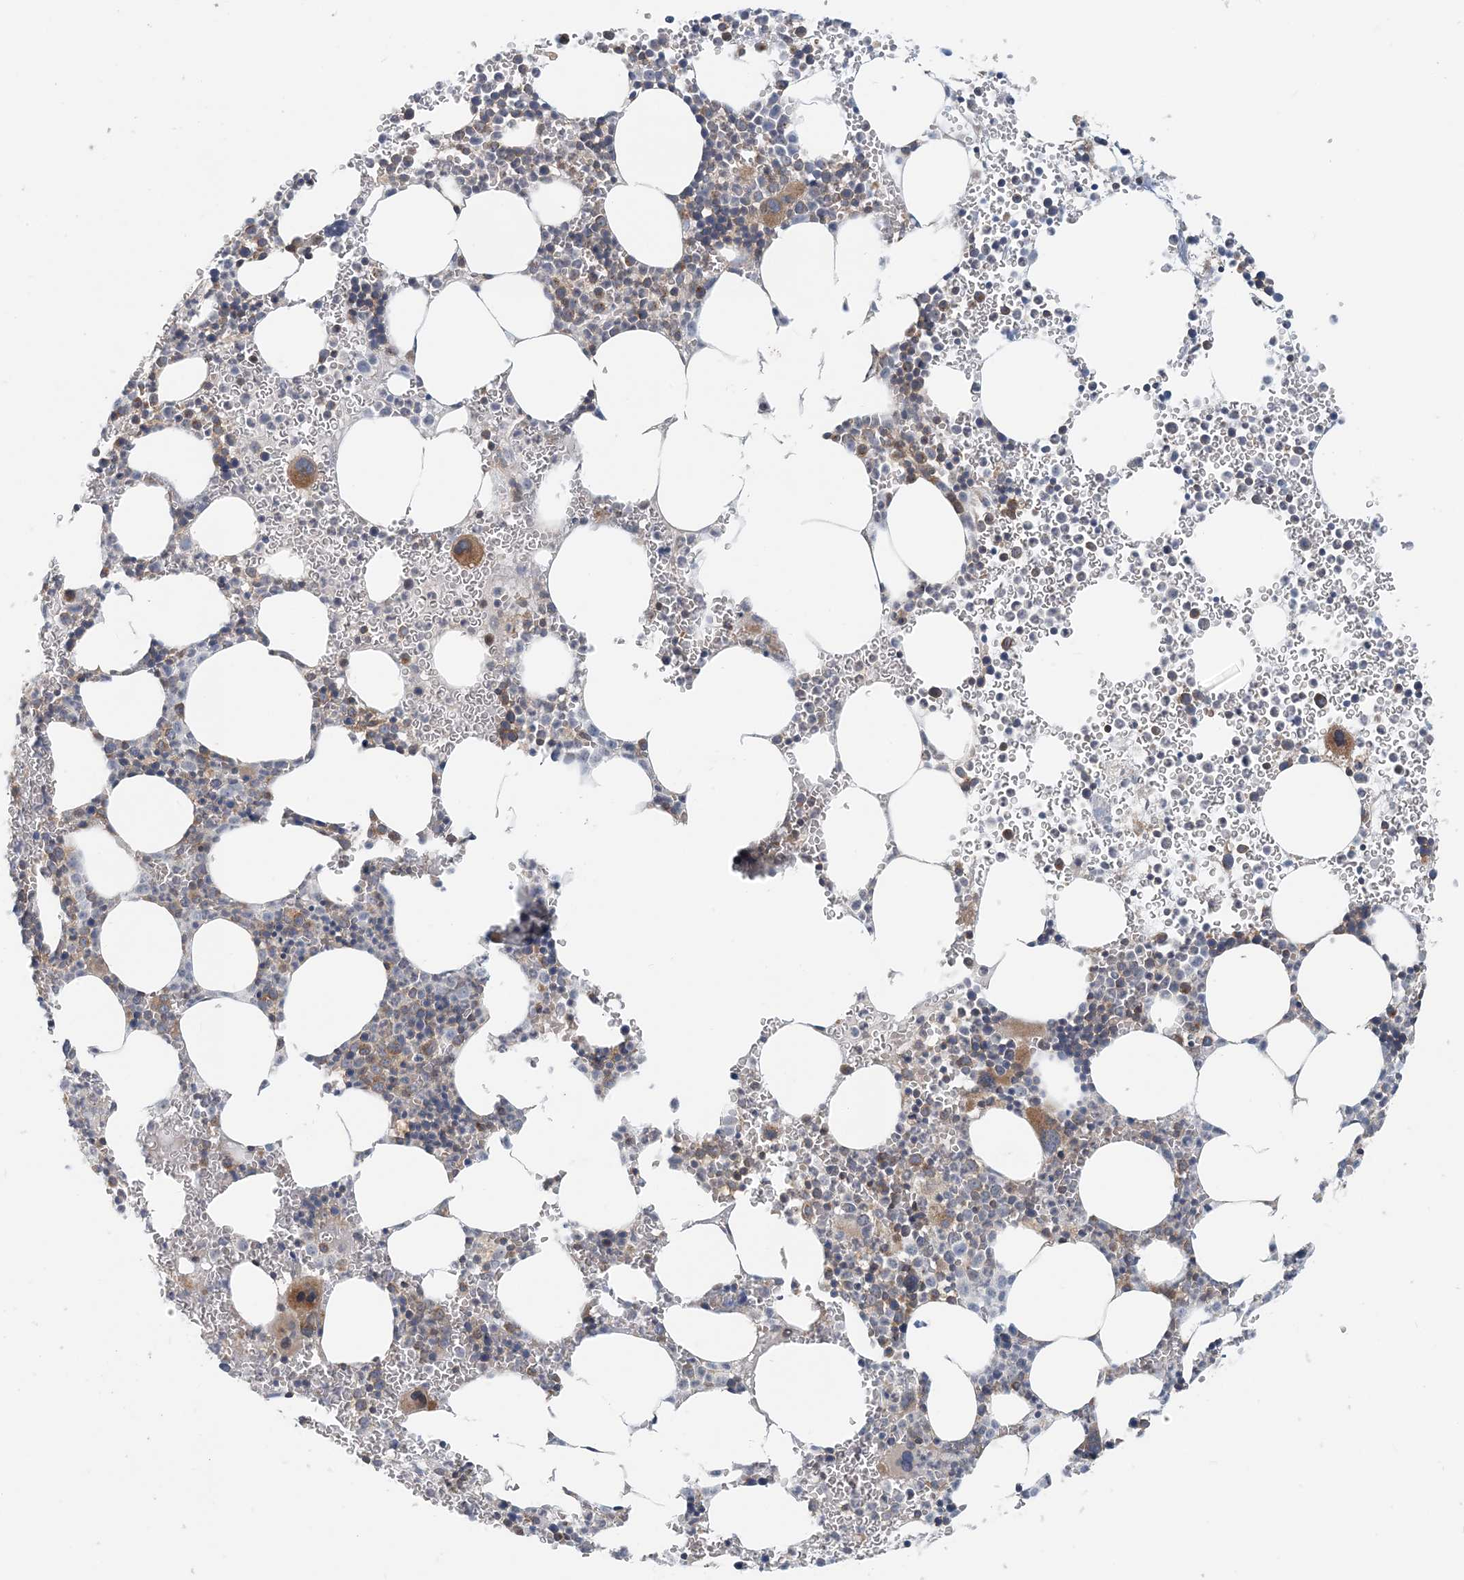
{"staining": {"intensity": "moderate", "quantity": "<25%", "location": "cytoplasmic/membranous"}, "tissue": "bone marrow", "cell_type": "Hematopoietic cells", "image_type": "normal", "snomed": [{"axis": "morphology", "description": "Normal tissue, NOS"}, {"axis": "topography", "description": "Bone marrow"}], "caption": "Bone marrow stained for a protein (brown) exhibits moderate cytoplasmic/membranous positive positivity in about <25% of hematopoietic cells.", "gene": "ATP13A2", "patient": {"sex": "female", "age": 78}}